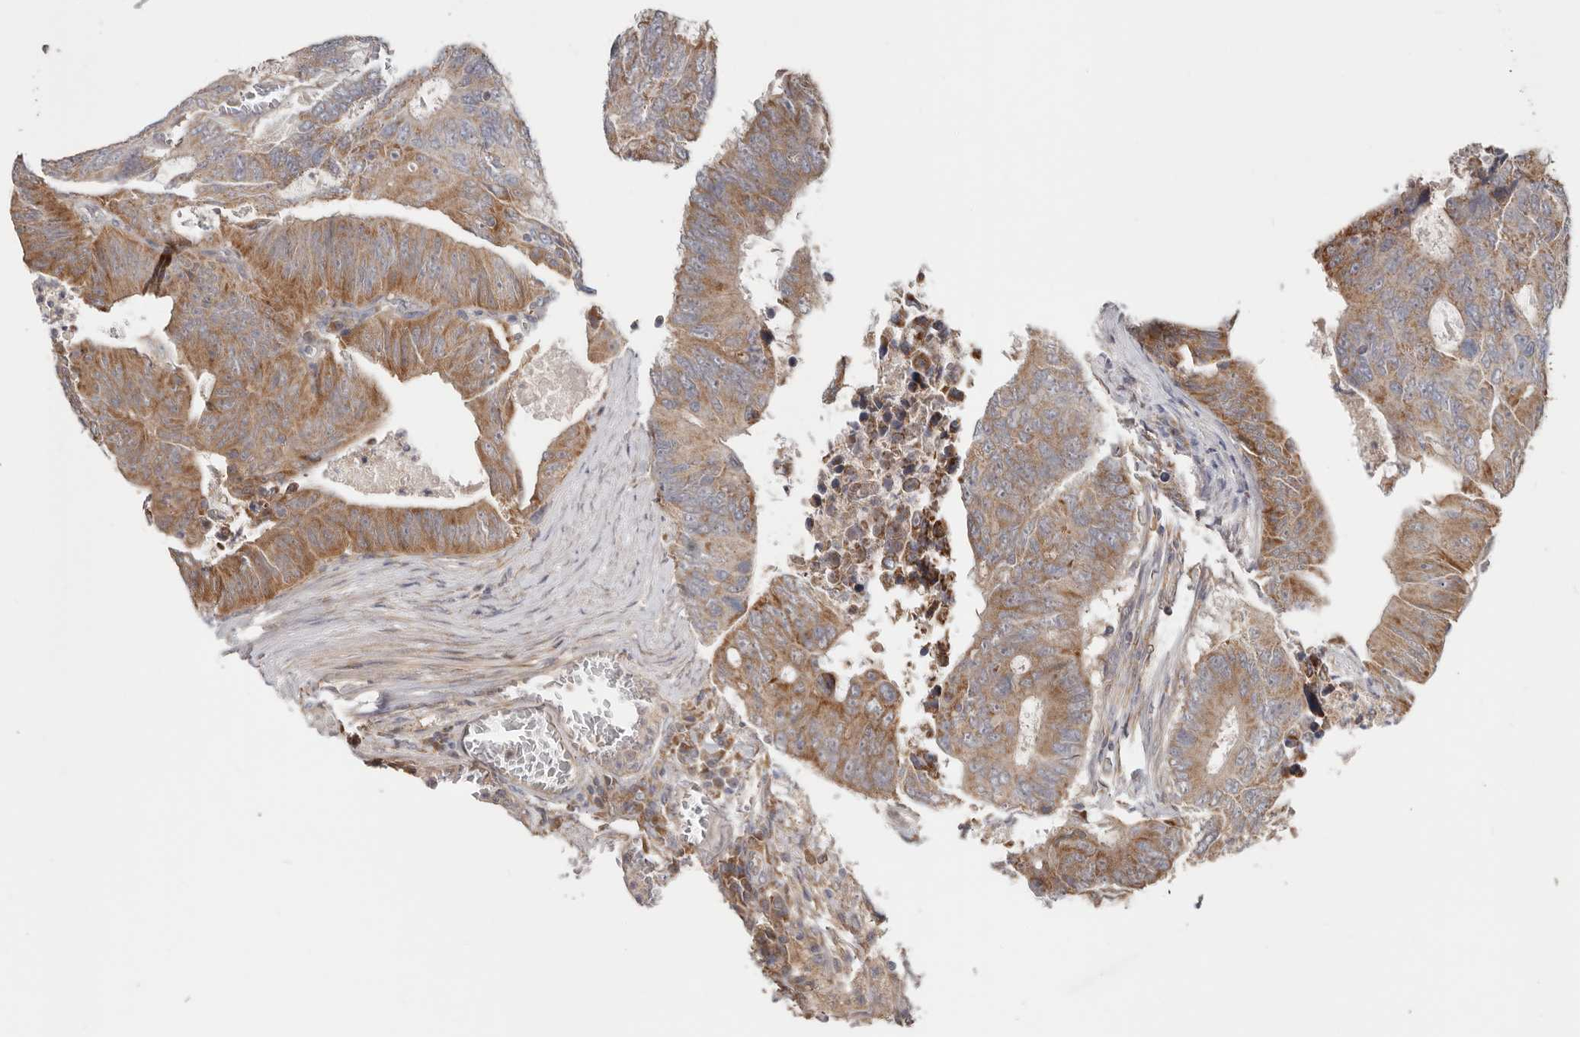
{"staining": {"intensity": "moderate", "quantity": ">75%", "location": "cytoplasmic/membranous"}, "tissue": "colorectal cancer", "cell_type": "Tumor cells", "image_type": "cancer", "snomed": [{"axis": "morphology", "description": "Adenocarcinoma, NOS"}, {"axis": "topography", "description": "Colon"}], "caption": "Colorectal cancer stained for a protein displays moderate cytoplasmic/membranous positivity in tumor cells. The staining was performed using DAB (3,3'-diaminobenzidine) to visualize the protein expression in brown, while the nuclei were stained in blue with hematoxylin (Magnification: 20x).", "gene": "LRP6", "patient": {"sex": "male", "age": 87}}